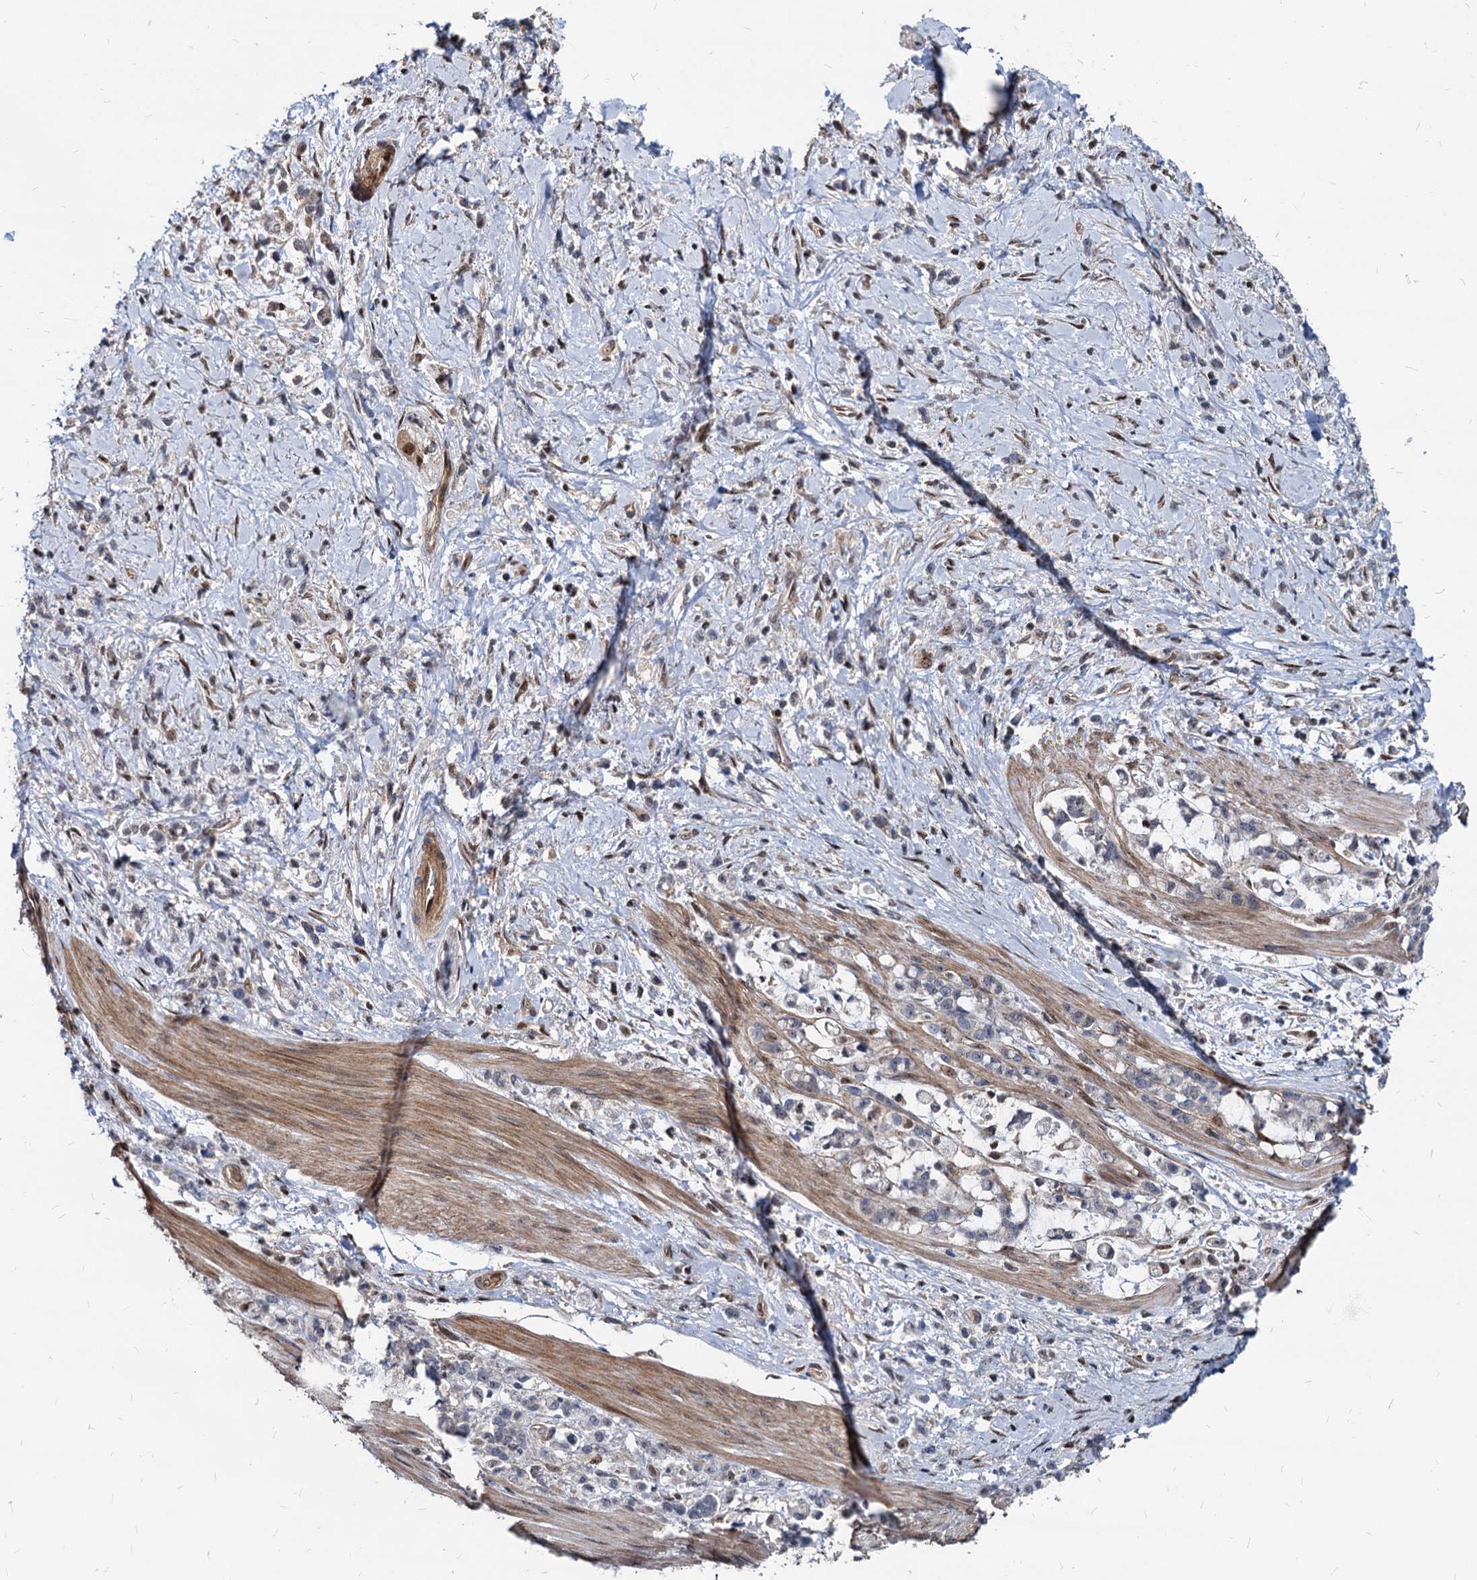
{"staining": {"intensity": "negative", "quantity": "none", "location": "none"}, "tissue": "stomach cancer", "cell_type": "Tumor cells", "image_type": "cancer", "snomed": [{"axis": "morphology", "description": "Adenocarcinoma, NOS"}, {"axis": "topography", "description": "Stomach"}], "caption": "IHC of human adenocarcinoma (stomach) shows no staining in tumor cells.", "gene": "UBLCP1", "patient": {"sex": "female", "age": 60}}